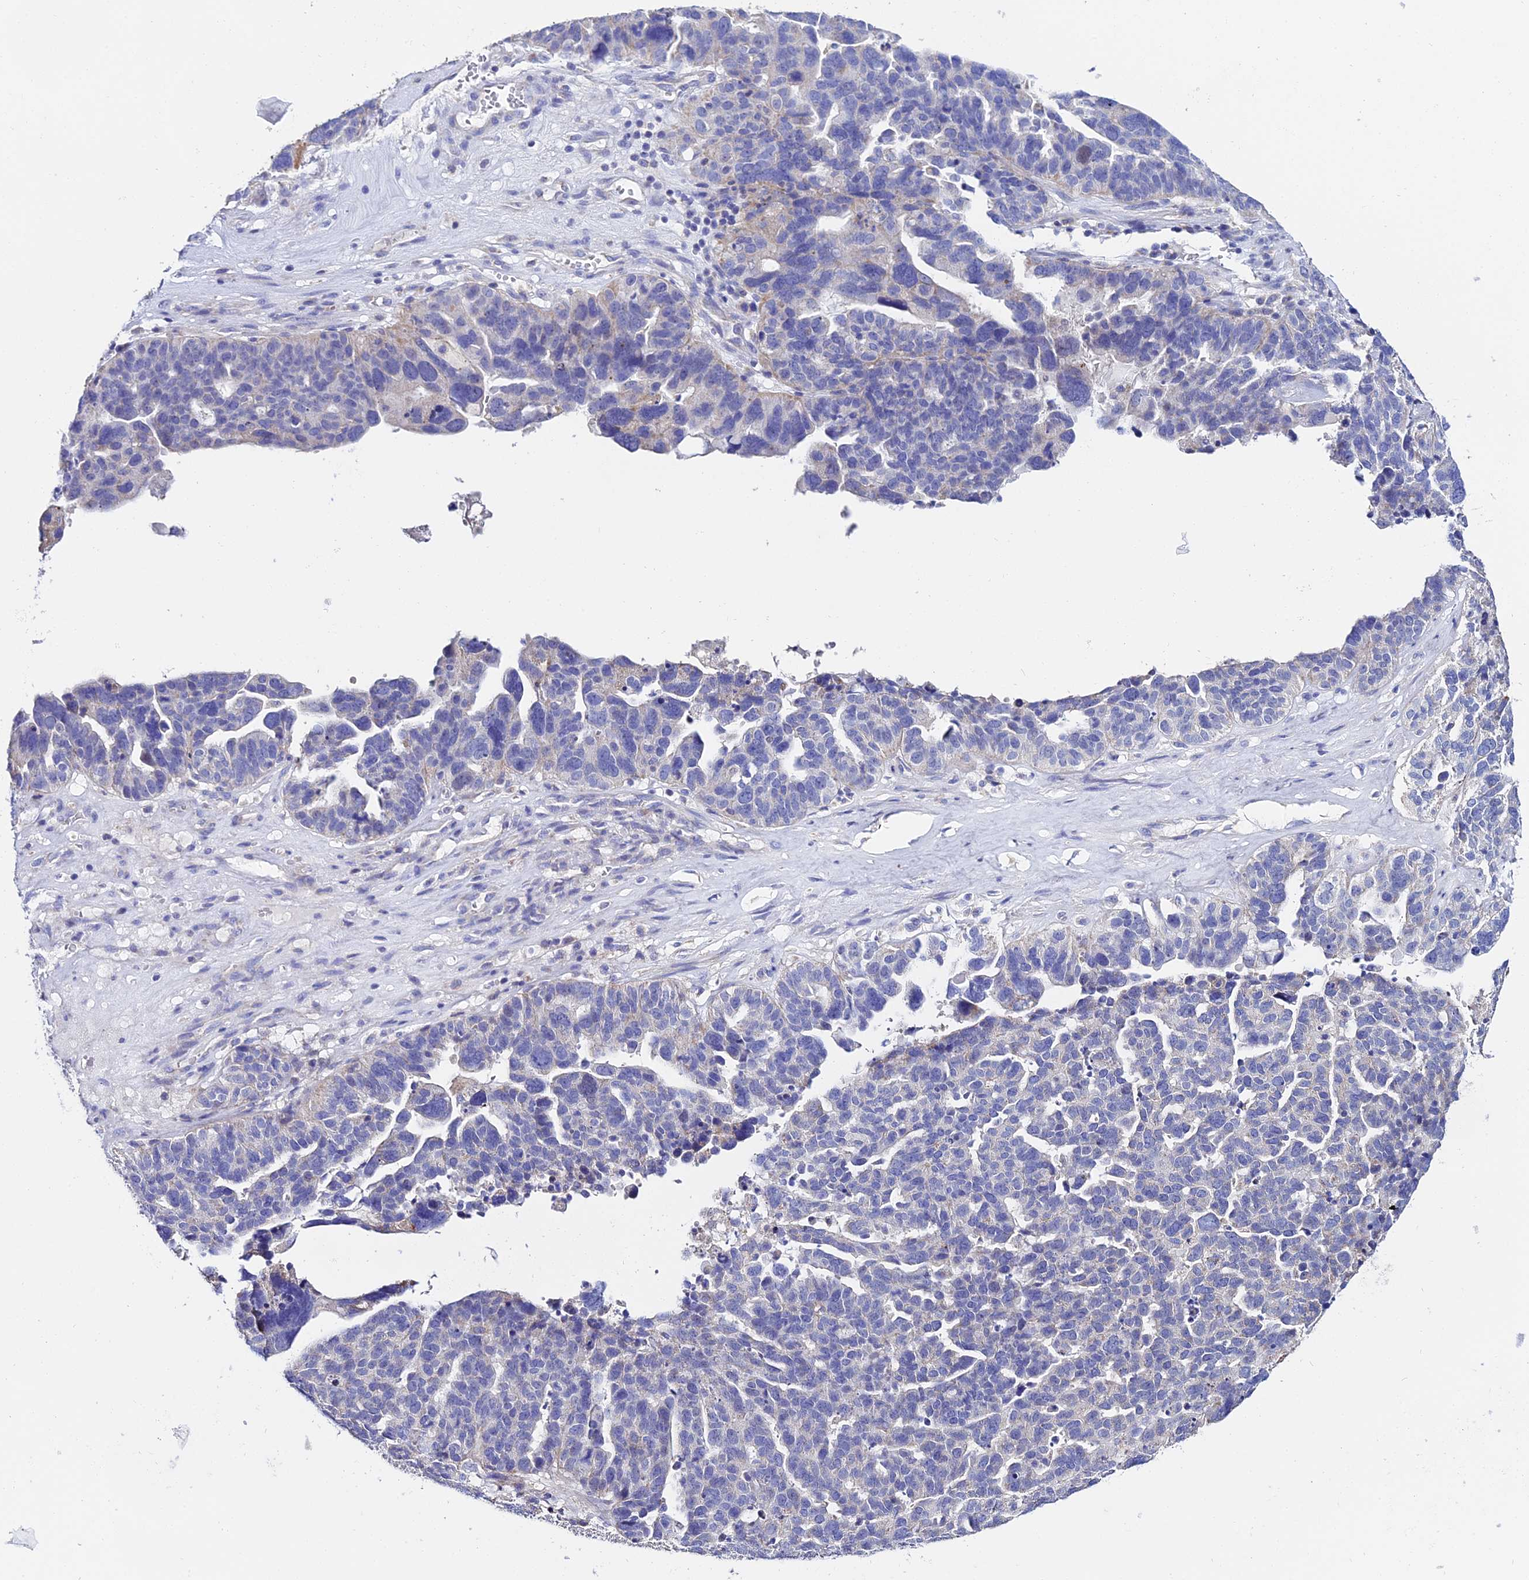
{"staining": {"intensity": "negative", "quantity": "none", "location": "none"}, "tissue": "ovarian cancer", "cell_type": "Tumor cells", "image_type": "cancer", "snomed": [{"axis": "morphology", "description": "Cystadenocarcinoma, serous, NOS"}, {"axis": "topography", "description": "Ovary"}], "caption": "IHC micrograph of ovarian serous cystadenocarcinoma stained for a protein (brown), which demonstrates no expression in tumor cells. Nuclei are stained in blue.", "gene": "PPP2R2C", "patient": {"sex": "female", "age": 59}}